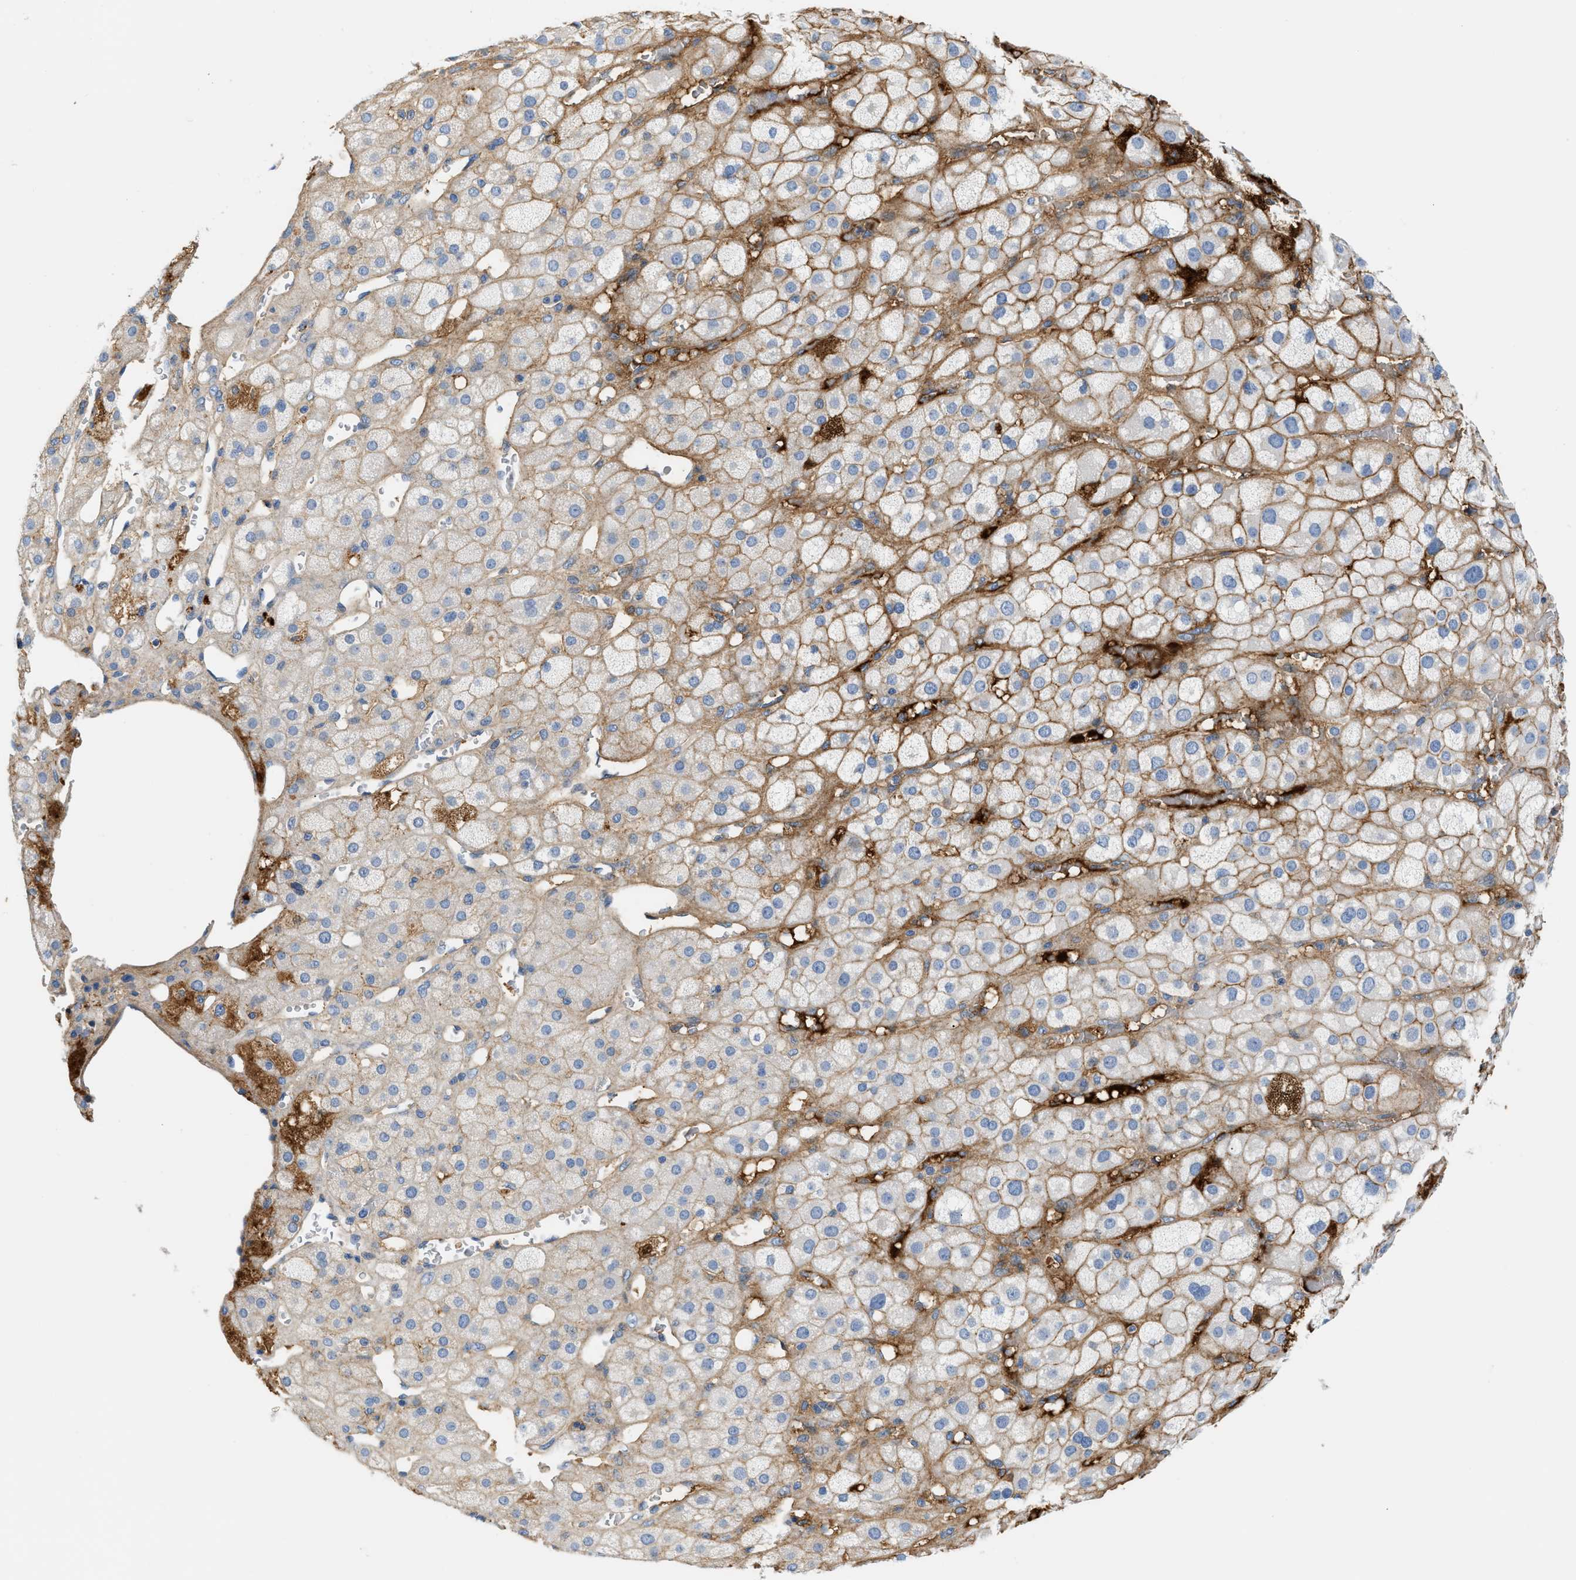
{"staining": {"intensity": "moderate", "quantity": "<25%", "location": "cytoplasmic/membranous"}, "tissue": "adrenal gland", "cell_type": "Glandular cells", "image_type": "normal", "snomed": [{"axis": "morphology", "description": "Normal tissue, NOS"}, {"axis": "topography", "description": "Adrenal gland"}], "caption": "Protein expression analysis of unremarkable adrenal gland reveals moderate cytoplasmic/membranous expression in approximately <25% of glandular cells.", "gene": "CFI", "patient": {"sex": "female", "age": 47}}